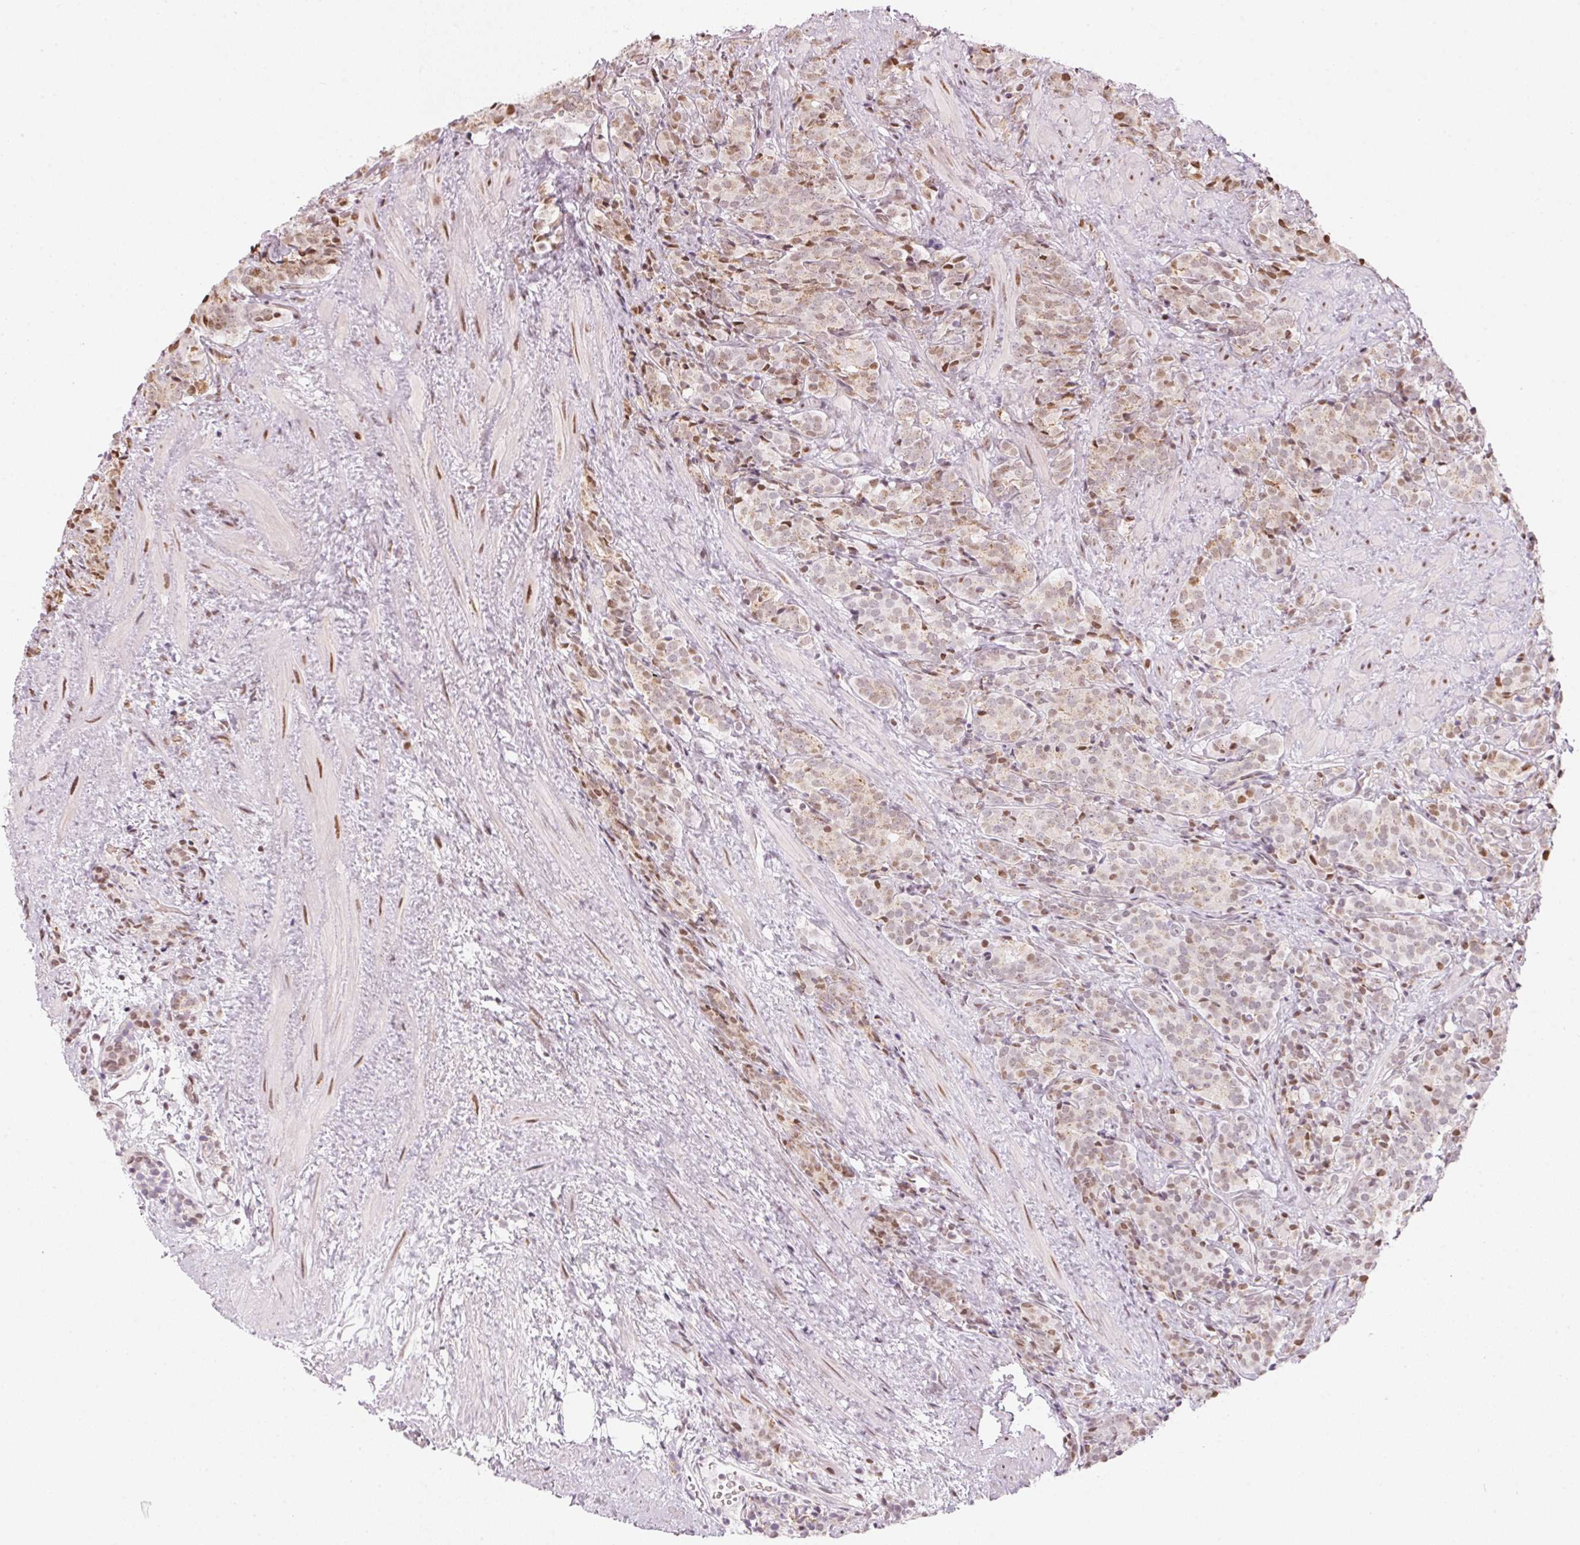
{"staining": {"intensity": "weak", "quantity": "25%-75%", "location": "cytoplasmic/membranous,nuclear"}, "tissue": "prostate cancer", "cell_type": "Tumor cells", "image_type": "cancer", "snomed": [{"axis": "morphology", "description": "Adenocarcinoma, High grade"}, {"axis": "topography", "description": "Prostate"}], "caption": "Prostate adenocarcinoma (high-grade) was stained to show a protein in brown. There is low levels of weak cytoplasmic/membranous and nuclear positivity in approximately 25%-75% of tumor cells.", "gene": "KAT6A", "patient": {"sex": "male", "age": 84}}